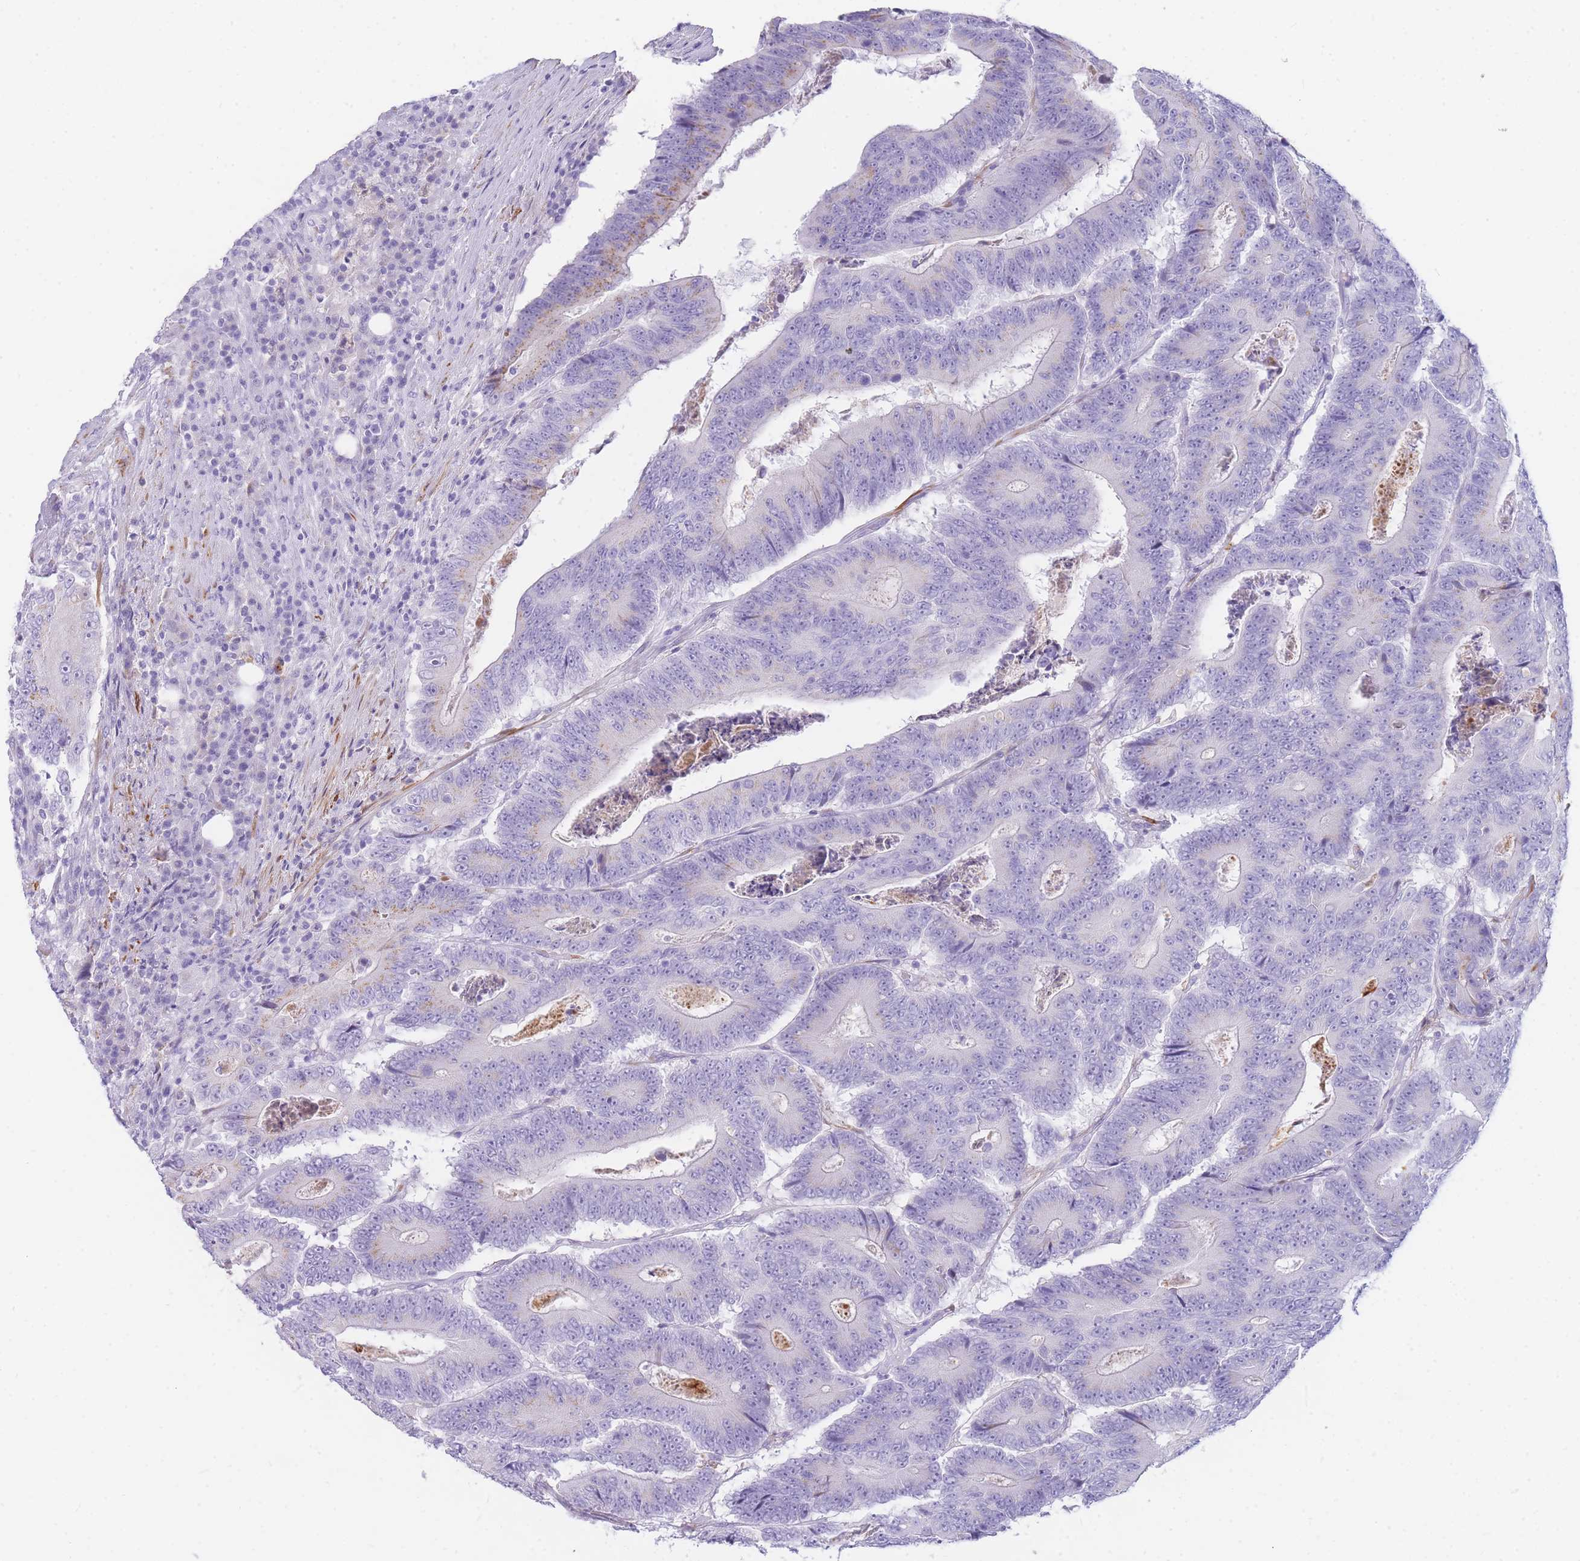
{"staining": {"intensity": "negative", "quantity": "none", "location": "none"}, "tissue": "colorectal cancer", "cell_type": "Tumor cells", "image_type": "cancer", "snomed": [{"axis": "morphology", "description": "Adenocarcinoma, NOS"}, {"axis": "topography", "description": "Colon"}], "caption": "Immunohistochemistry (IHC) of colorectal cancer (adenocarcinoma) displays no staining in tumor cells.", "gene": "NKX1-2", "patient": {"sex": "male", "age": 83}}